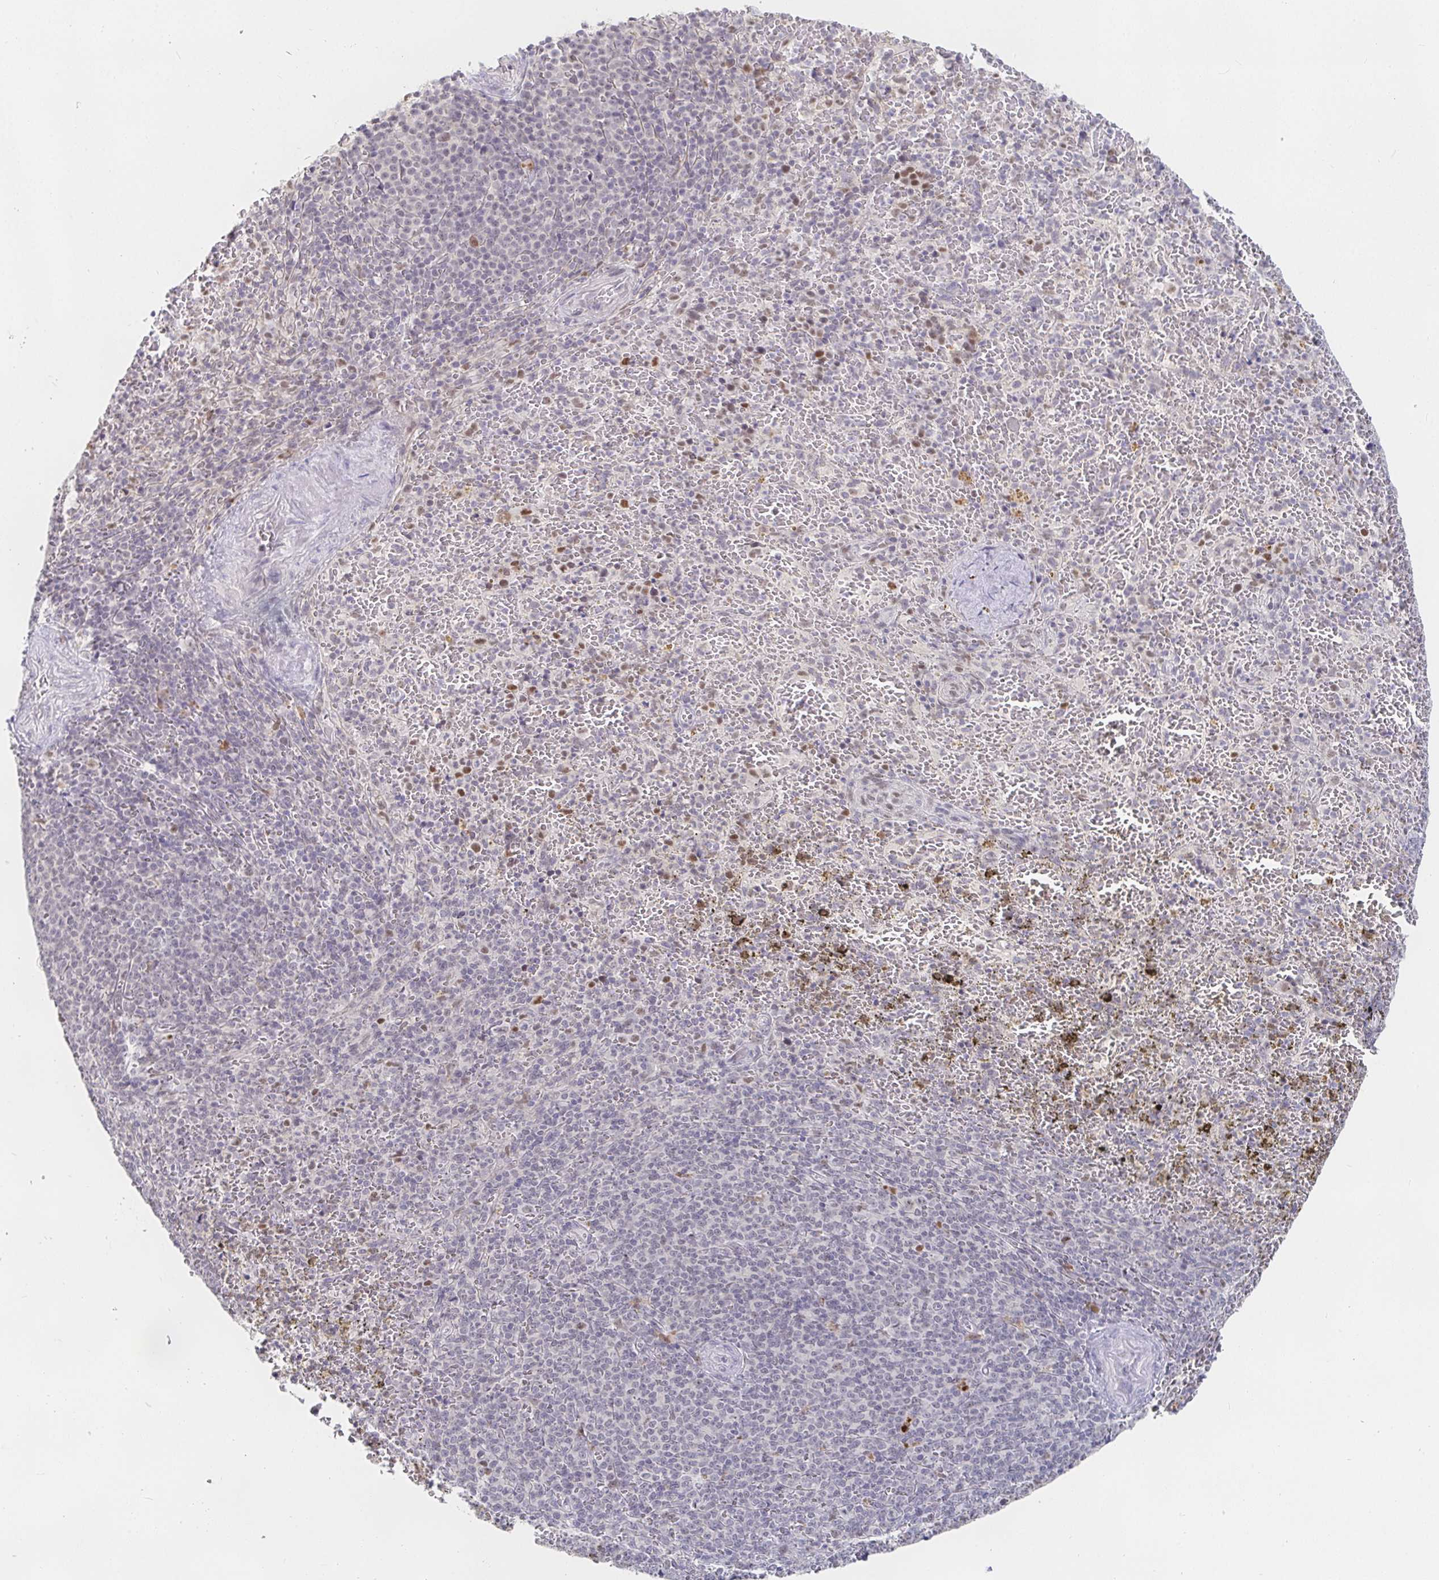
{"staining": {"intensity": "negative", "quantity": "none", "location": "none"}, "tissue": "spleen", "cell_type": "Cells in red pulp", "image_type": "normal", "snomed": [{"axis": "morphology", "description": "Normal tissue, NOS"}, {"axis": "topography", "description": "Spleen"}], "caption": "Immunohistochemistry (IHC) image of normal spleen: spleen stained with DAB displays no significant protein positivity in cells in red pulp.", "gene": "RCOR1", "patient": {"sex": "female", "age": 50}}